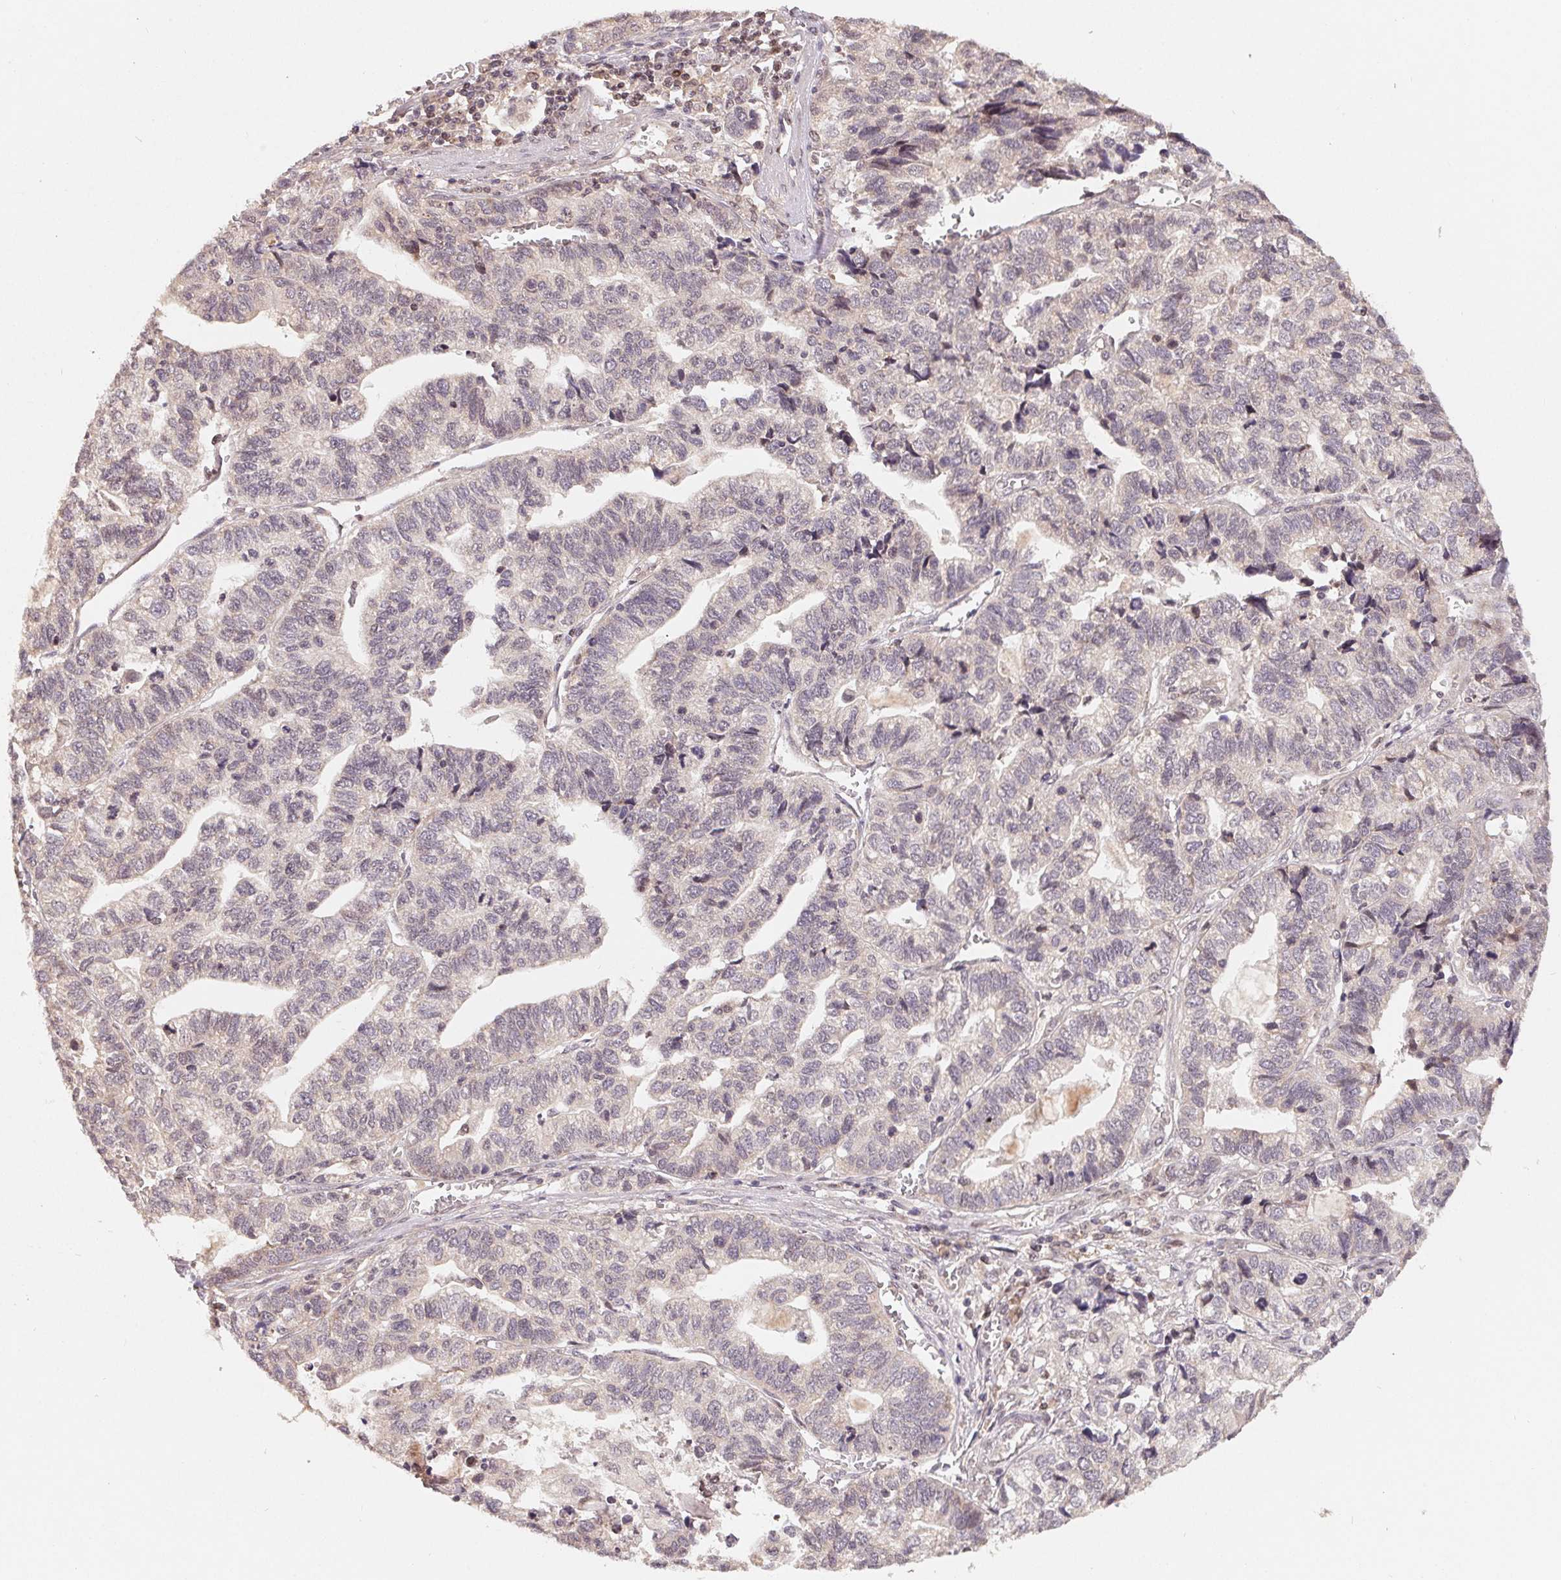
{"staining": {"intensity": "negative", "quantity": "none", "location": "none"}, "tissue": "stomach cancer", "cell_type": "Tumor cells", "image_type": "cancer", "snomed": [{"axis": "morphology", "description": "Adenocarcinoma, NOS"}, {"axis": "topography", "description": "Stomach, upper"}], "caption": "The micrograph demonstrates no significant positivity in tumor cells of stomach cancer. (Brightfield microscopy of DAB (3,3'-diaminobenzidine) immunohistochemistry at high magnification).", "gene": "HMGN3", "patient": {"sex": "female", "age": 67}}